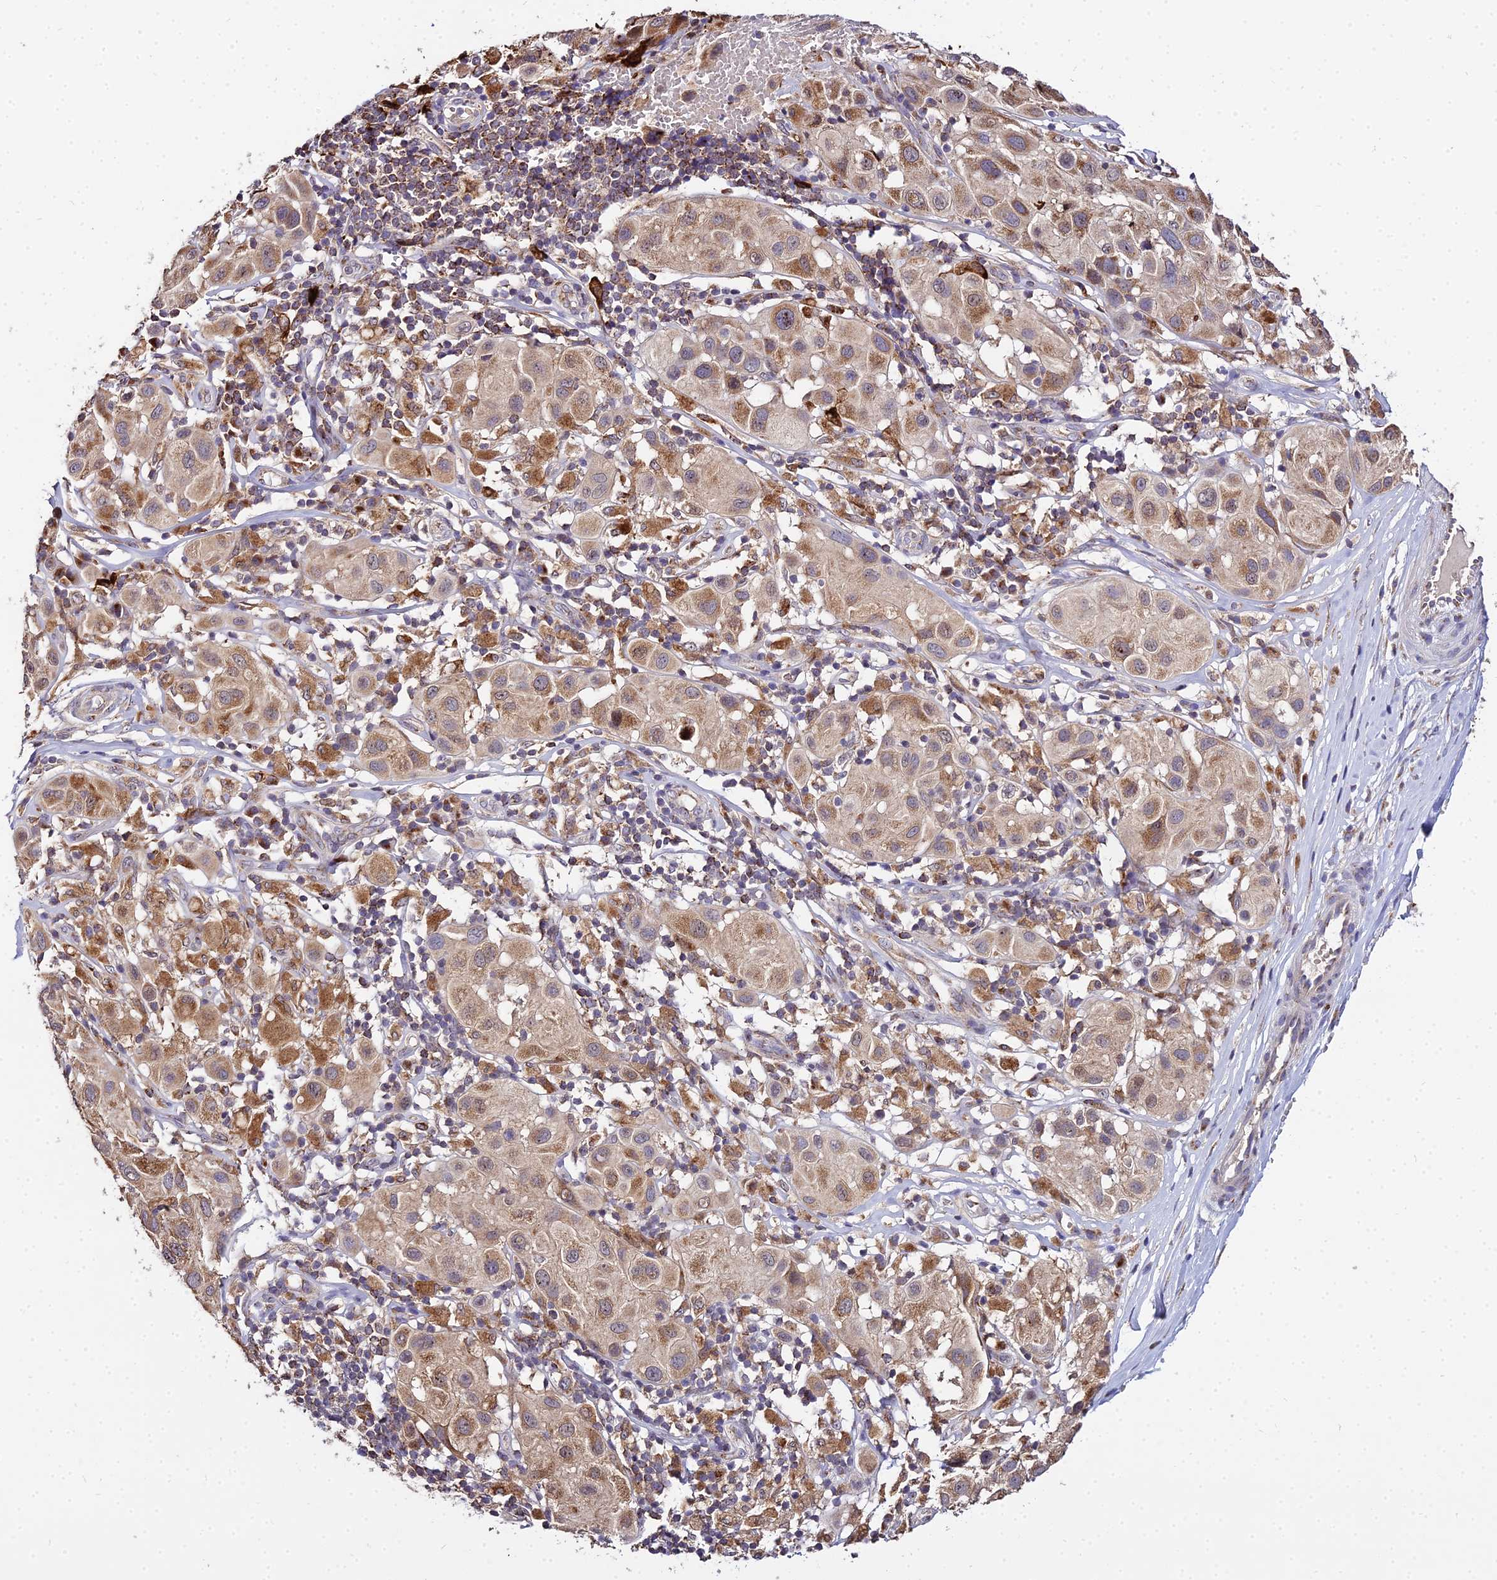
{"staining": {"intensity": "moderate", "quantity": ">75%", "location": "cytoplasmic/membranous"}, "tissue": "melanoma", "cell_type": "Tumor cells", "image_type": "cancer", "snomed": [{"axis": "morphology", "description": "Malignant melanoma, Metastatic site"}, {"axis": "topography", "description": "Skin"}], "caption": "An image showing moderate cytoplasmic/membranous expression in approximately >75% of tumor cells in melanoma, as visualized by brown immunohistochemical staining.", "gene": "PEX19", "patient": {"sex": "male", "age": 41}}